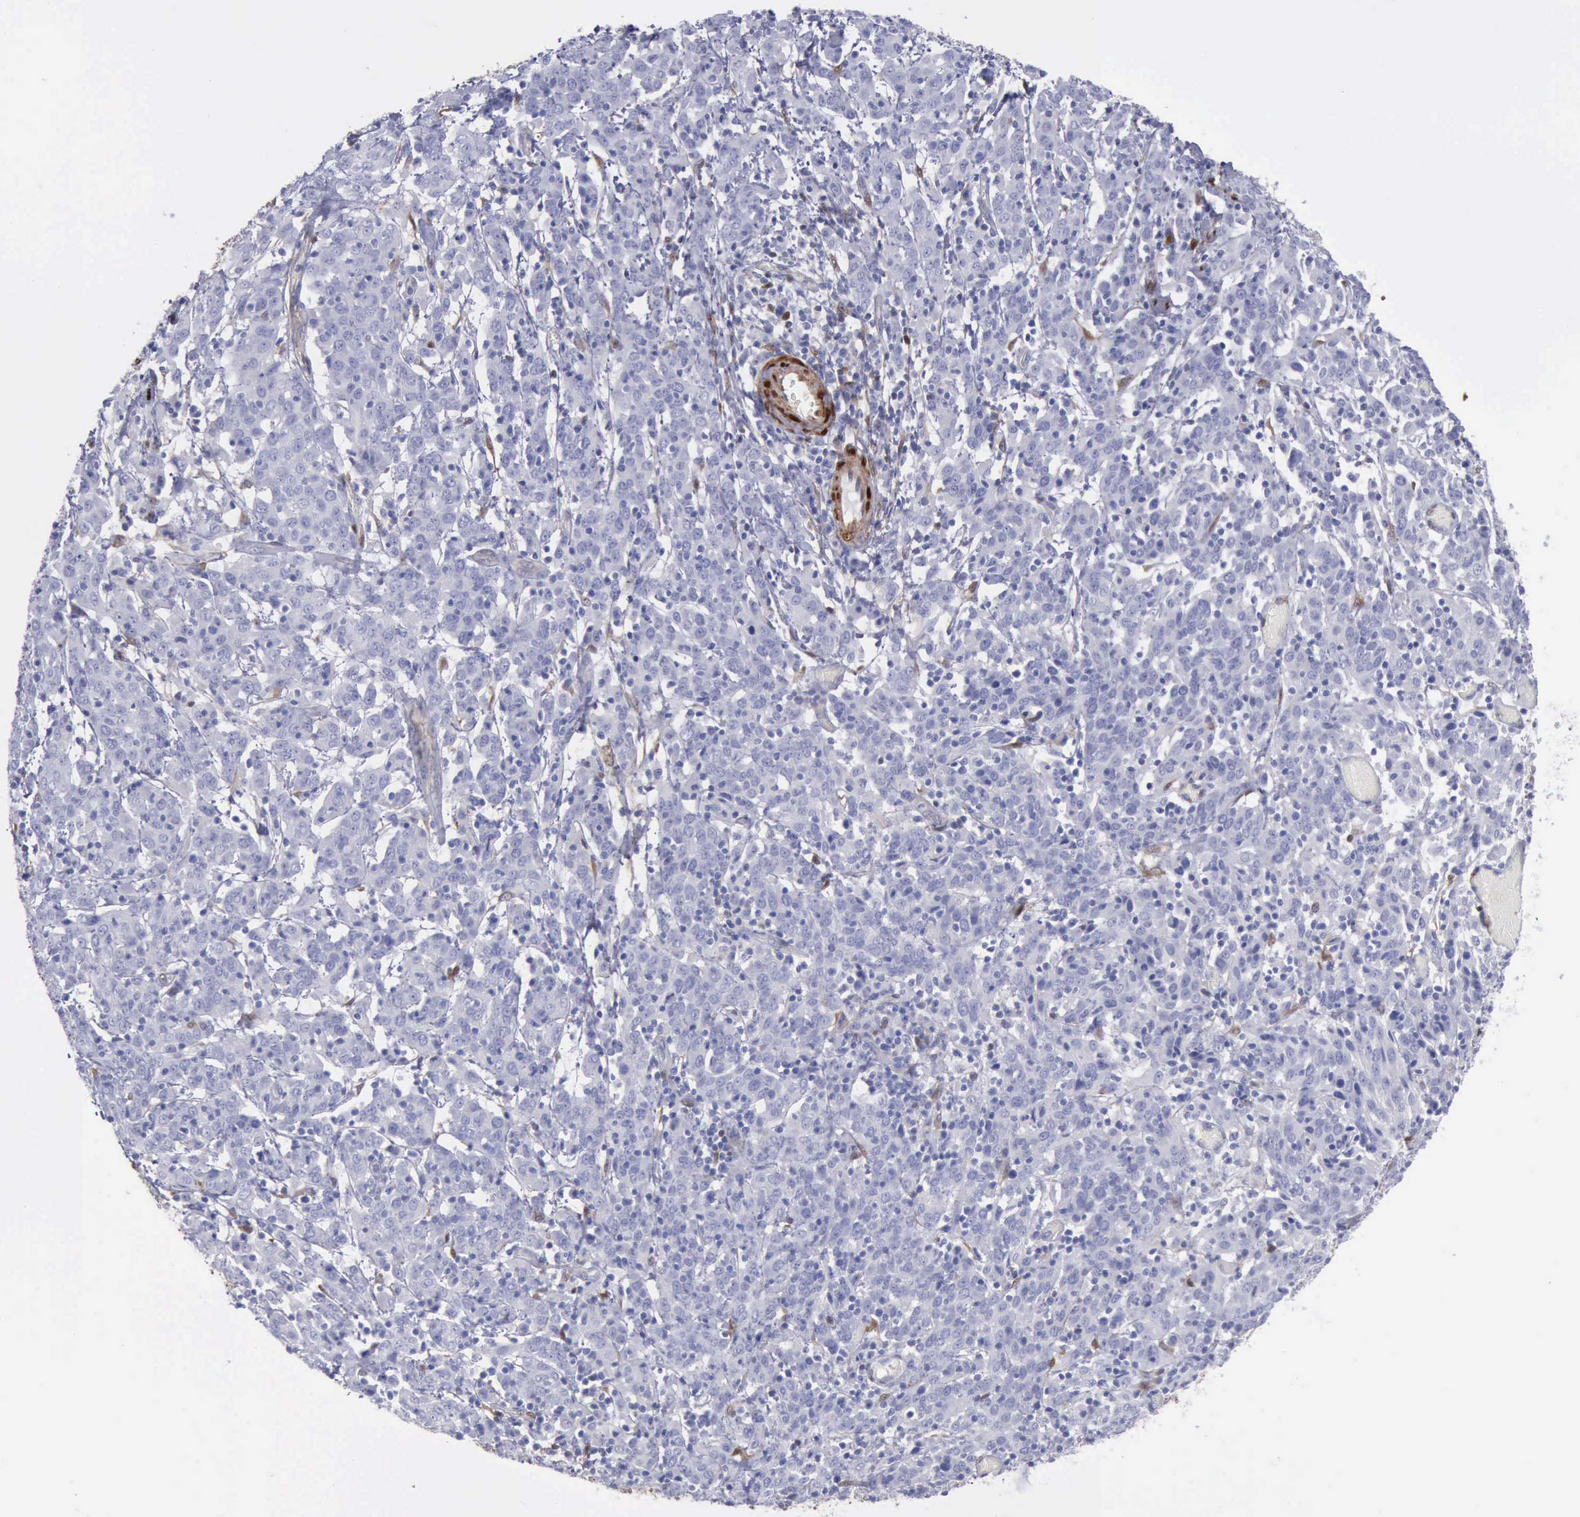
{"staining": {"intensity": "negative", "quantity": "none", "location": "none"}, "tissue": "cervical cancer", "cell_type": "Tumor cells", "image_type": "cancer", "snomed": [{"axis": "morphology", "description": "Normal tissue, NOS"}, {"axis": "morphology", "description": "Squamous cell carcinoma, NOS"}, {"axis": "topography", "description": "Cervix"}], "caption": "Immunohistochemical staining of cervical squamous cell carcinoma displays no significant positivity in tumor cells.", "gene": "FHL1", "patient": {"sex": "female", "age": 67}}